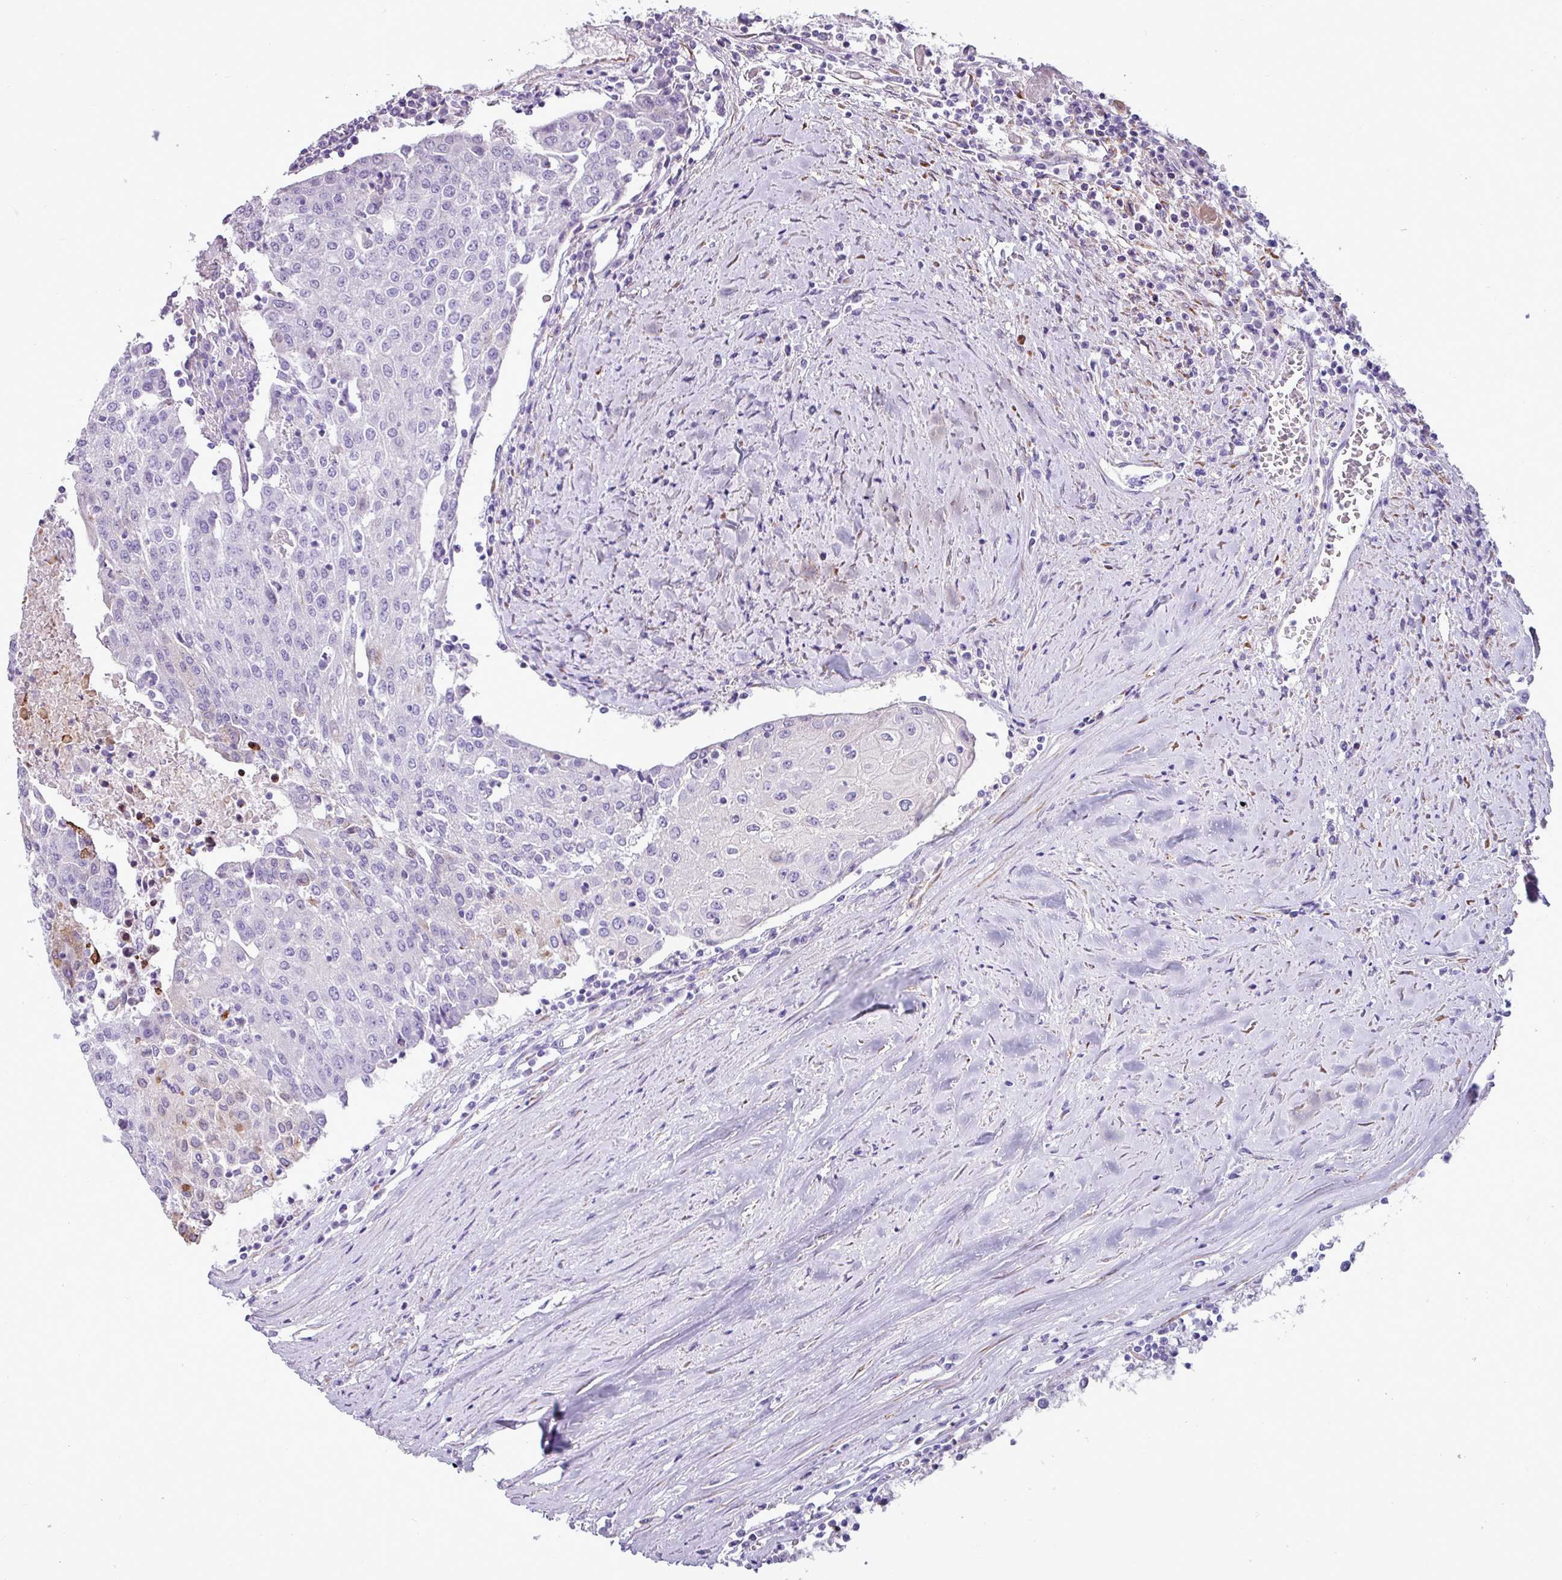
{"staining": {"intensity": "moderate", "quantity": "<25%", "location": "cytoplasmic/membranous"}, "tissue": "urothelial cancer", "cell_type": "Tumor cells", "image_type": "cancer", "snomed": [{"axis": "morphology", "description": "Urothelial carcinoma, High grade"}, {"axis": "topography", "description": "Urinary bladder"}], "caption": "A brown stain shows moderate cytoplasmic/membranous expression of a protein in urothelial cancer tumor cells. The protein is shown in brown color, while the nuclei are stained blue.", "gene": "PPP1R35", "patient": {"sex": "female", "age": 85}}